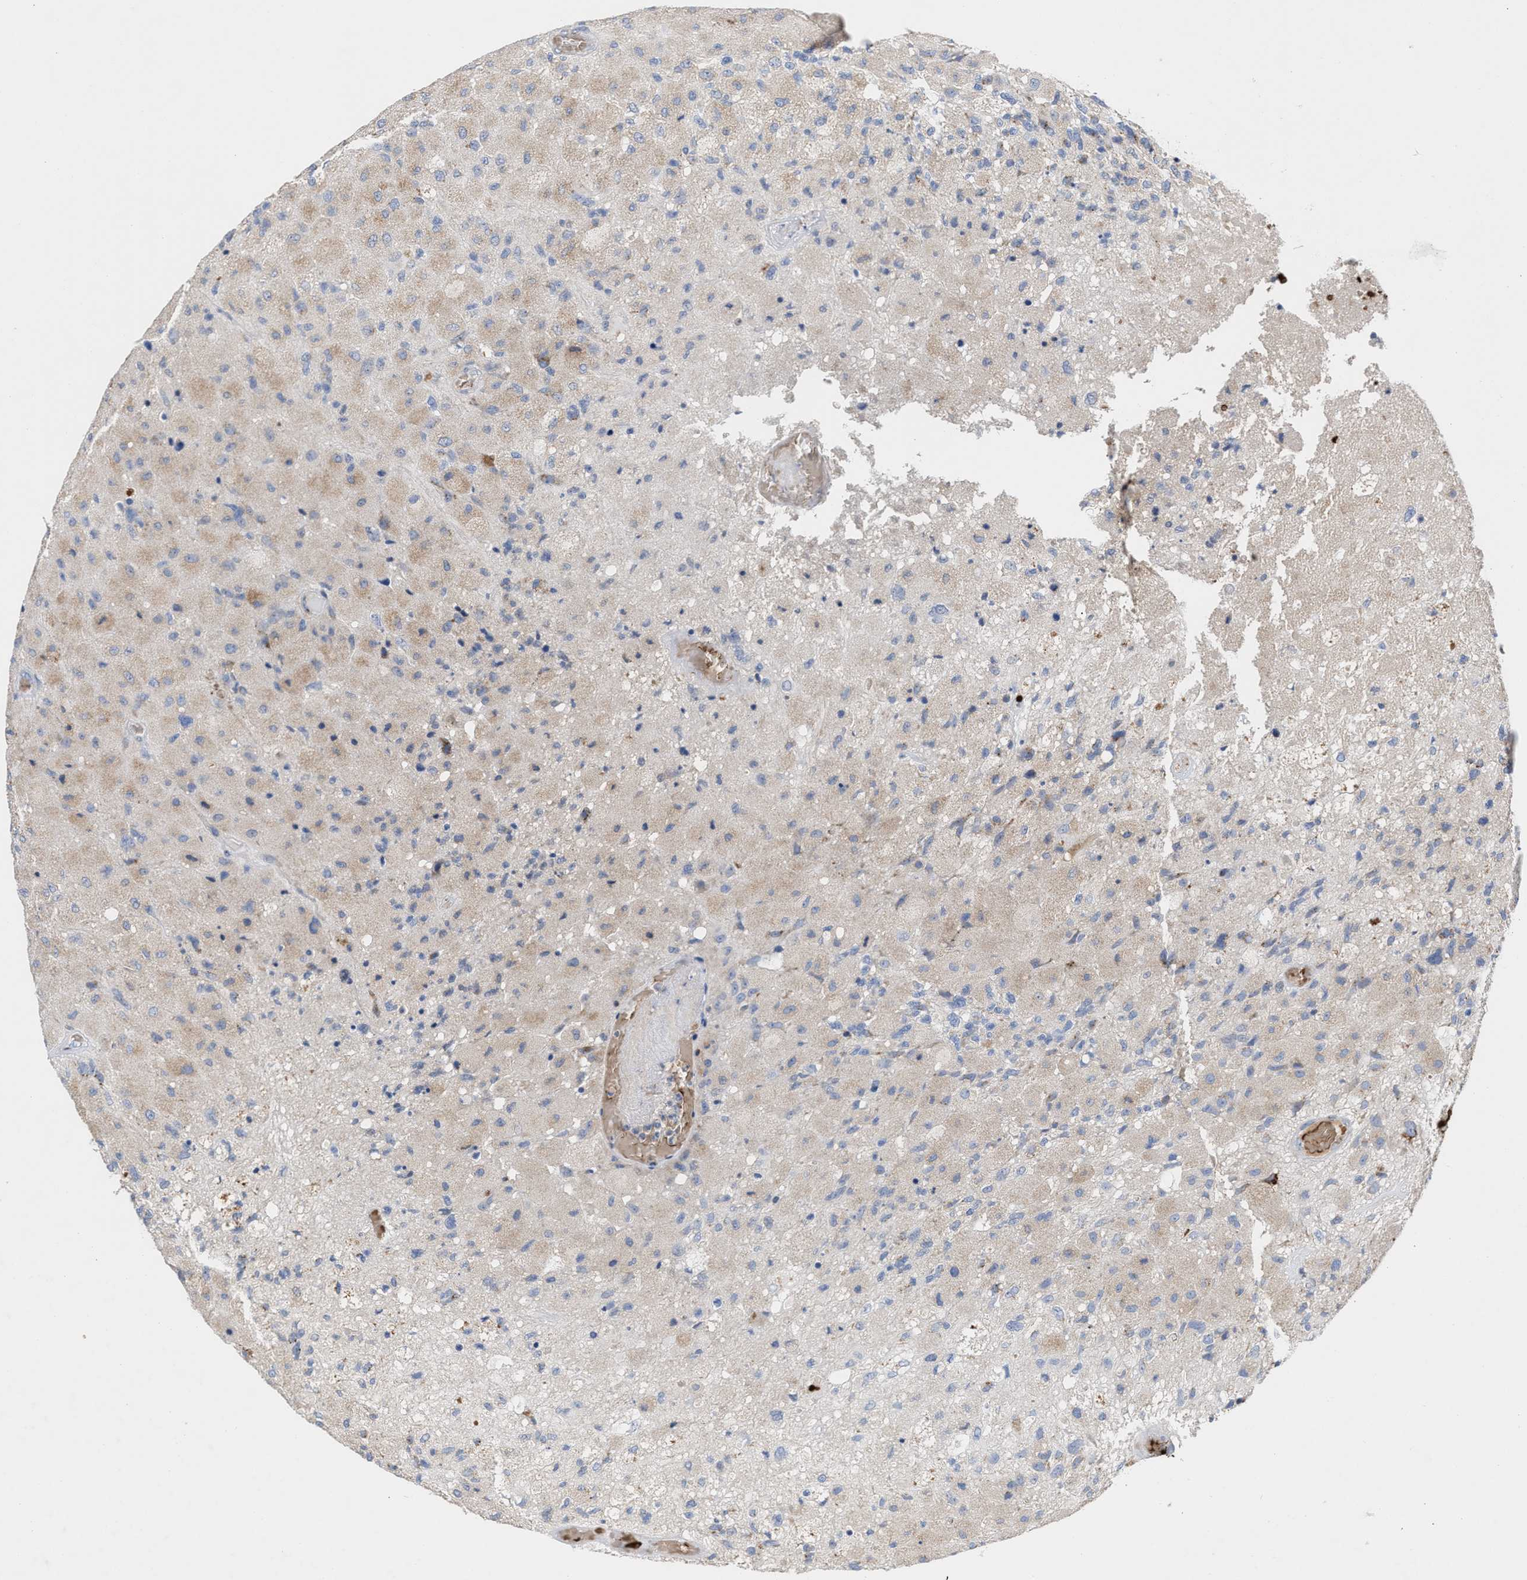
{"staining": {"intensity": "negative", "quantity": "none", "location": "none"}, "tissue": "glioma", "cell_type": "Tumor cells", "image_type": "cancer", "snomed": [{"axis": "morphology", "description": "Normal tissue, NOS"}, {"axis": "morphology", "description": "Glioma, malignant, High grade"}, {"axis": "topography", "description": "Cerebral cortex"}], "caption": "DAB (3,3'-diaminobenzidine) immunohistochemical staining of human malignant glioma (high-grade) shows no significant expression in tumor cells. (DAB (3,3'-diaminobenzidine) immunohistochemistry (IHC), high magnification).", "gene": "CCL2", "patient": {"sex": "male", "age": 77}}